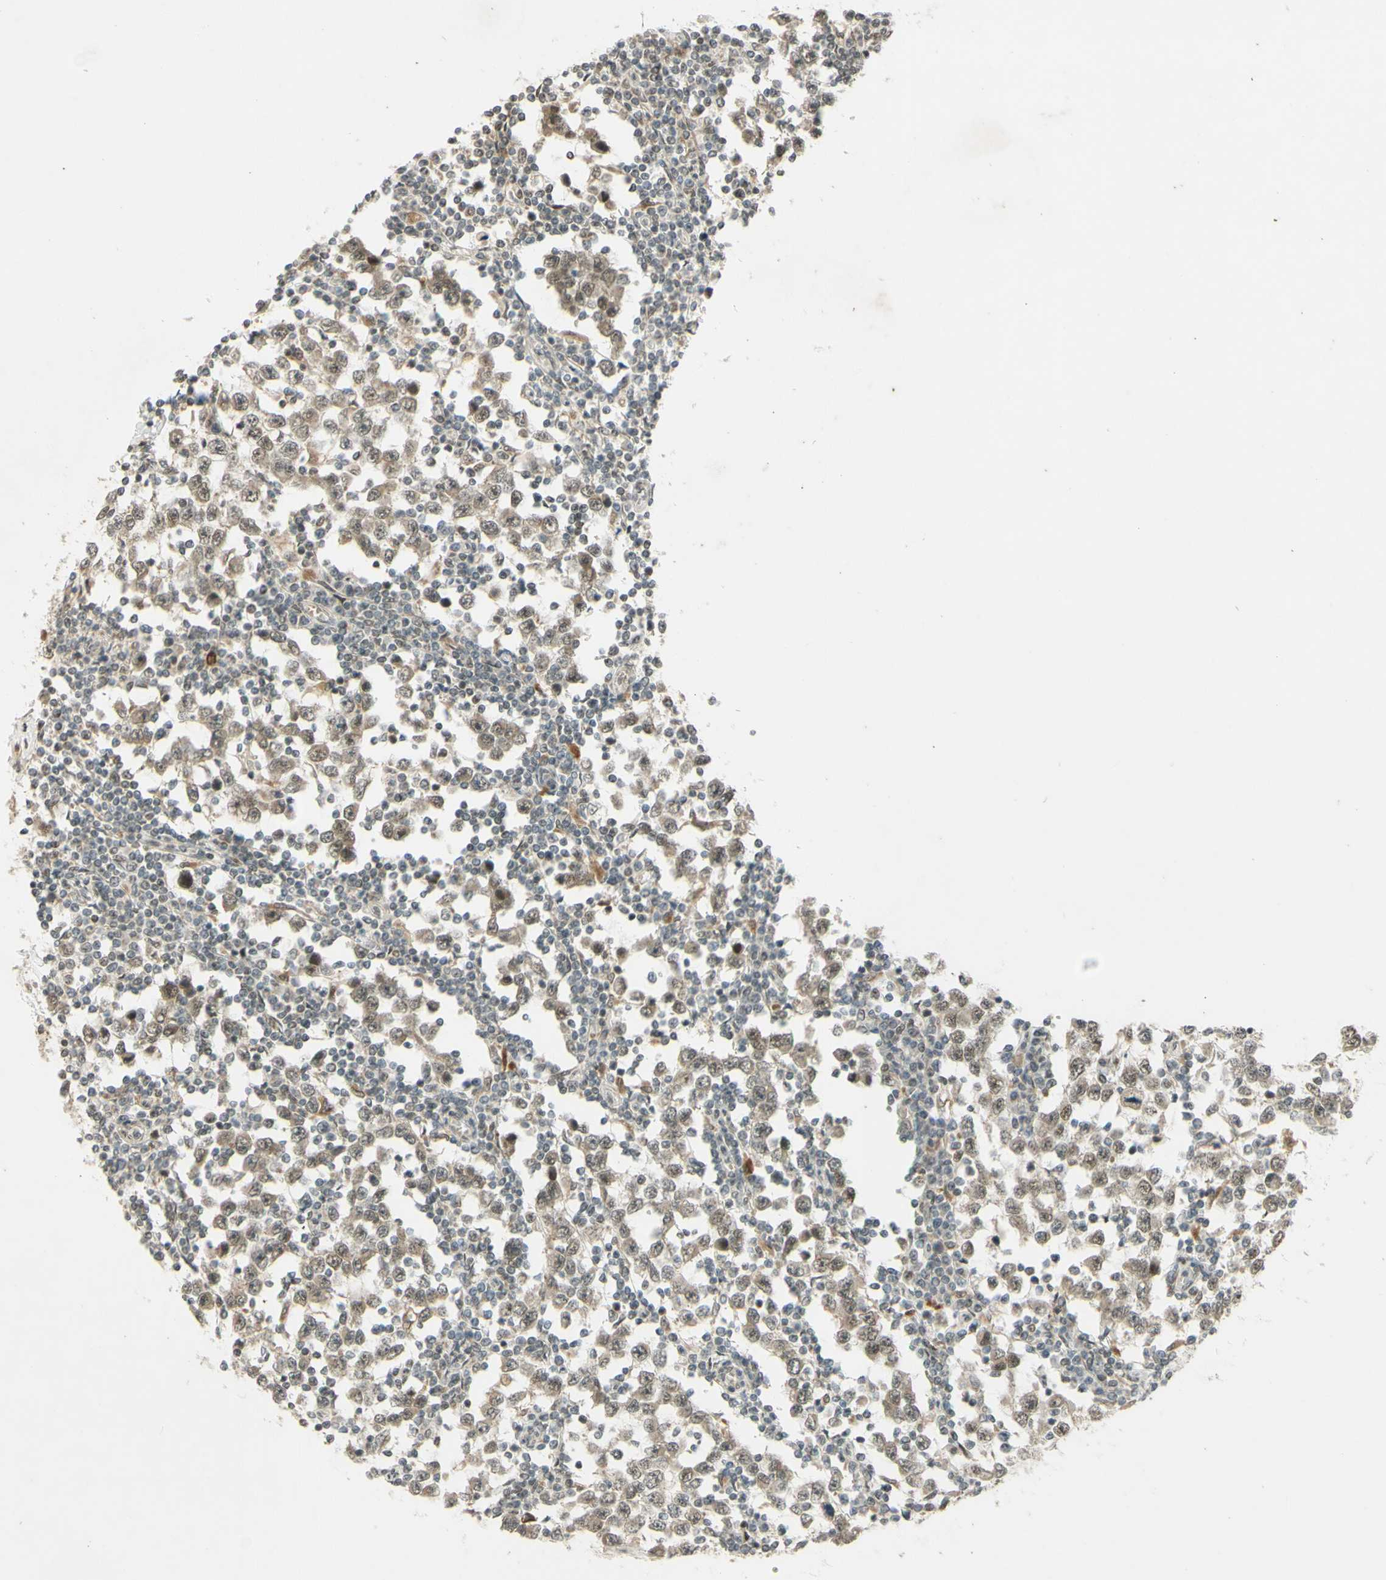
{"staining": {"intensity": "weak", "quantity": ">75%", "location": "cytoplasmic/membranous,nuclear"}, "tissue": "testis cancer", "cell_type": "Tumor cells", "image_type": "cancer", "snomed": [{"axis": "morphology", "description": "Seminoma, NOS"}, {"axis": "topography", "description": "Testis"}], "caption": "Tumor cells demonstrate low levels of weak cytoplasmic/membranous and nuclear staining in about >75% of cells in testis seminoma. (DAB (3,3'-diaminobenzidine) IHC, brown staining for protein, blue staining for nuclei).", "gene": "SMARCB1", "patient": {"sex": "male", "age": 65}}